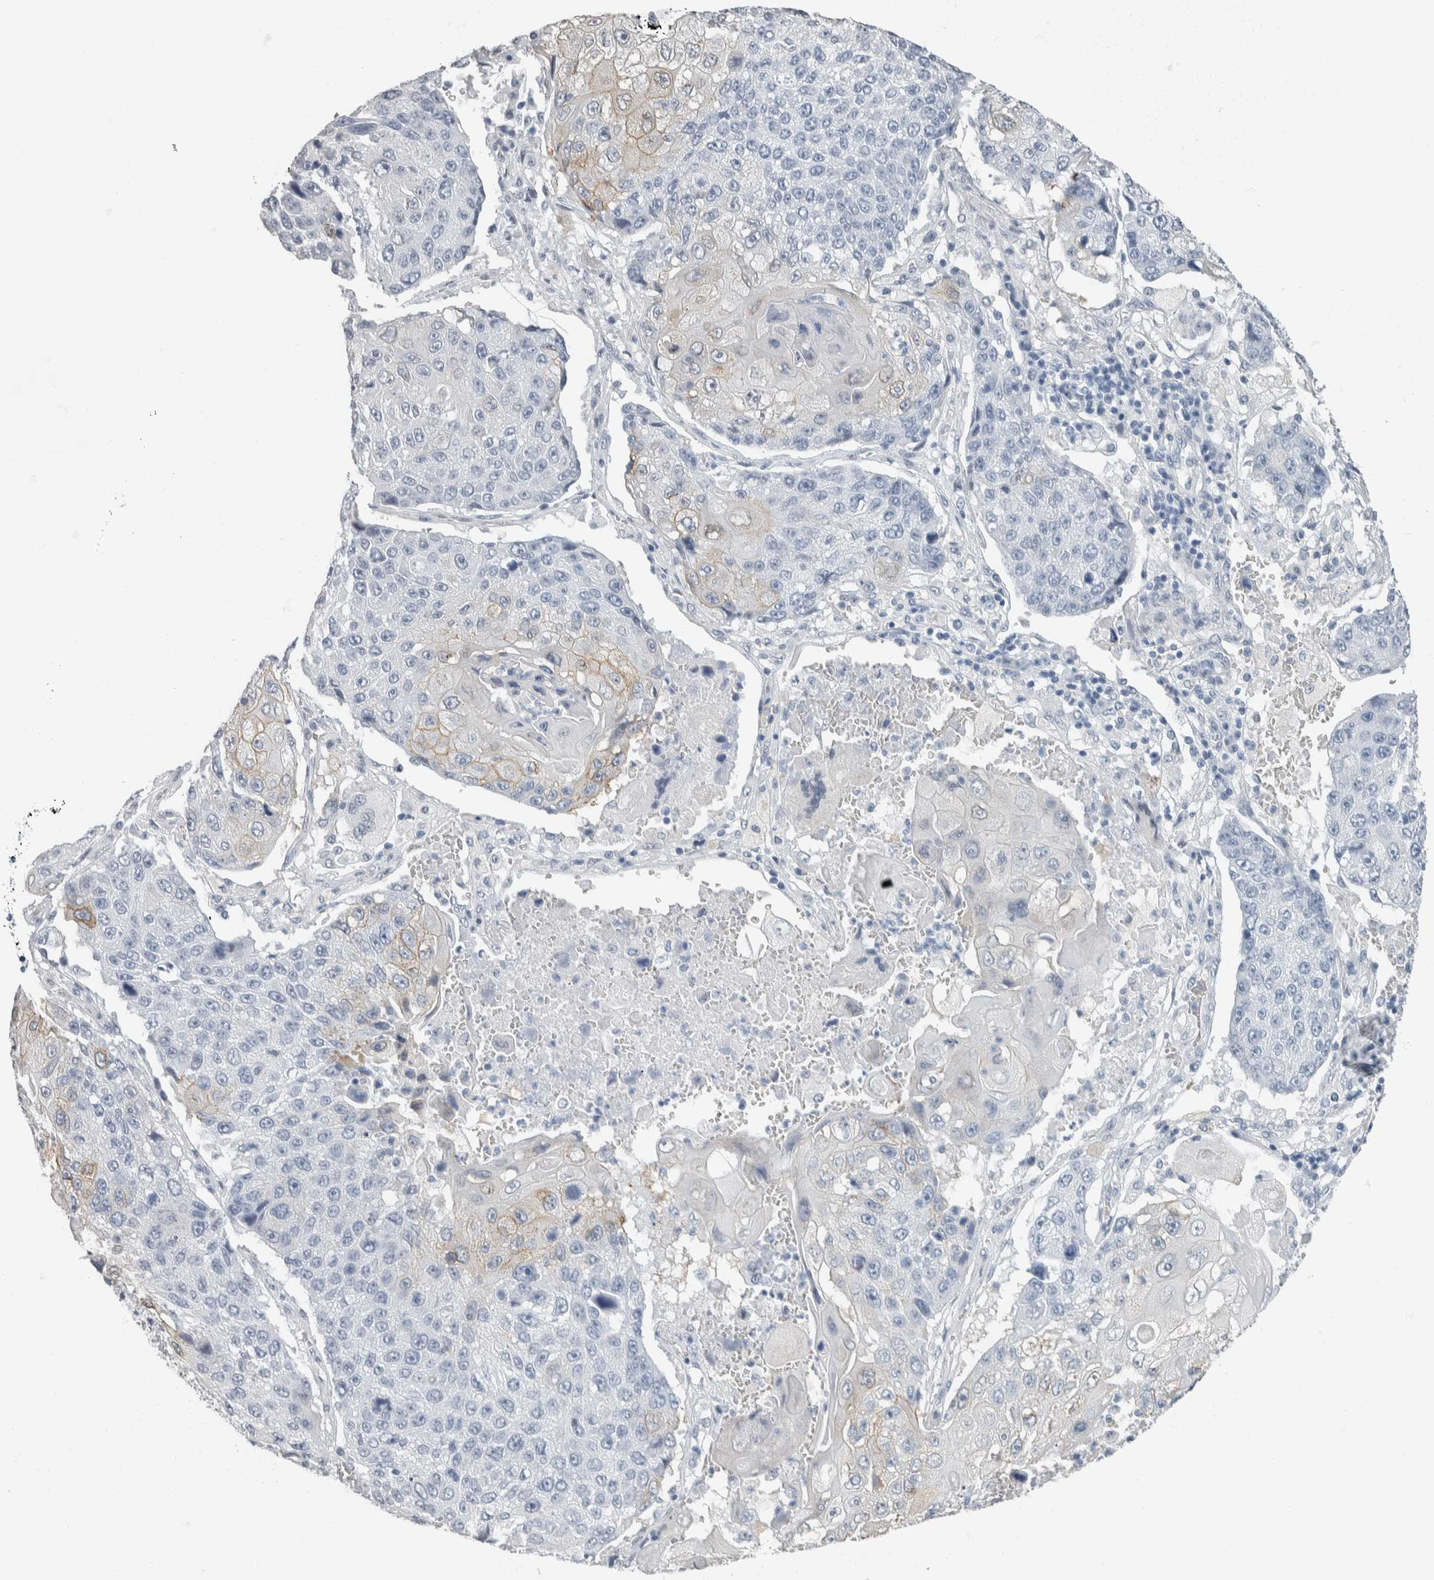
{"staining": {"intensity": "negative", "quantity": "none", "location": "none"}, "tissue": "lung cancer", "cell_type": "Tumor cells", "image_type": "cancer", "snomed": [{"axis": "morphology", "description": "Squamous cell carcinoma, NOS"}, {"axis": "topography", "description": "Lung"}], "caption": "The micrograph demonstrates no staining of tumor cells in lung squamous cell carcinoma. (Brightfield microscopy of DAB (3,3'-diaminobenzidine) immunohistochemistry at high magnification).", "gene": "NEFM", "patient": {"sex": "male", "age": 61}}